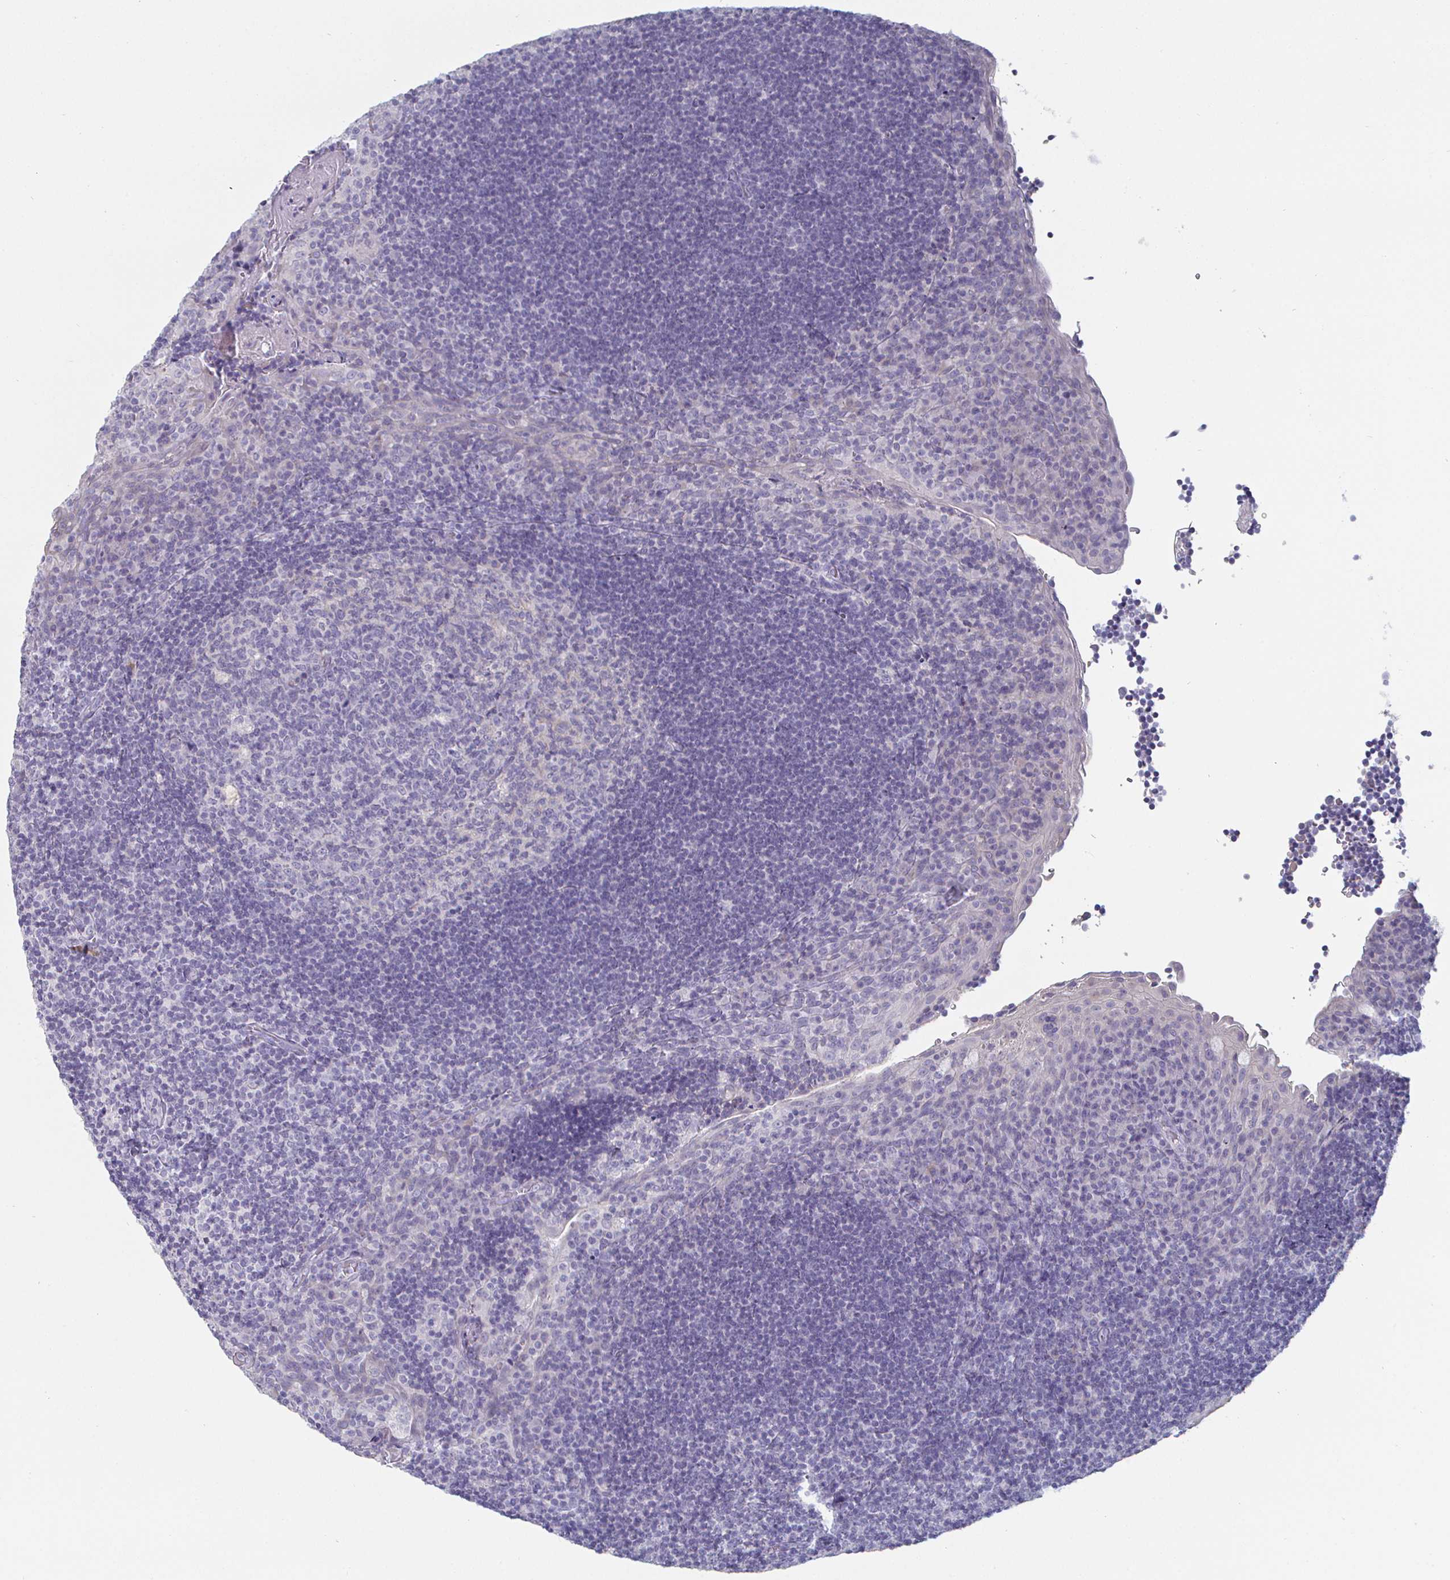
{"staining": {"intensity": "negative", "quantity": "none", "location": "none"}, "tissue": "tonsil", "cell_type": "Germinal center cells", "image_type": "normal", "snomed": [{"axis": "morphology", "description": "Normal tissue, NOS"}, {"axis": "topography", "description": "Tonsil"}], "caption": "Immunohistochemistry image of unremarkable tonsil: human tonsil stained with DAB exhibits no significant protein staining in germinal center cells.", "gene": "ENPP1", "patient": {"sex": "male", "age": 17}}